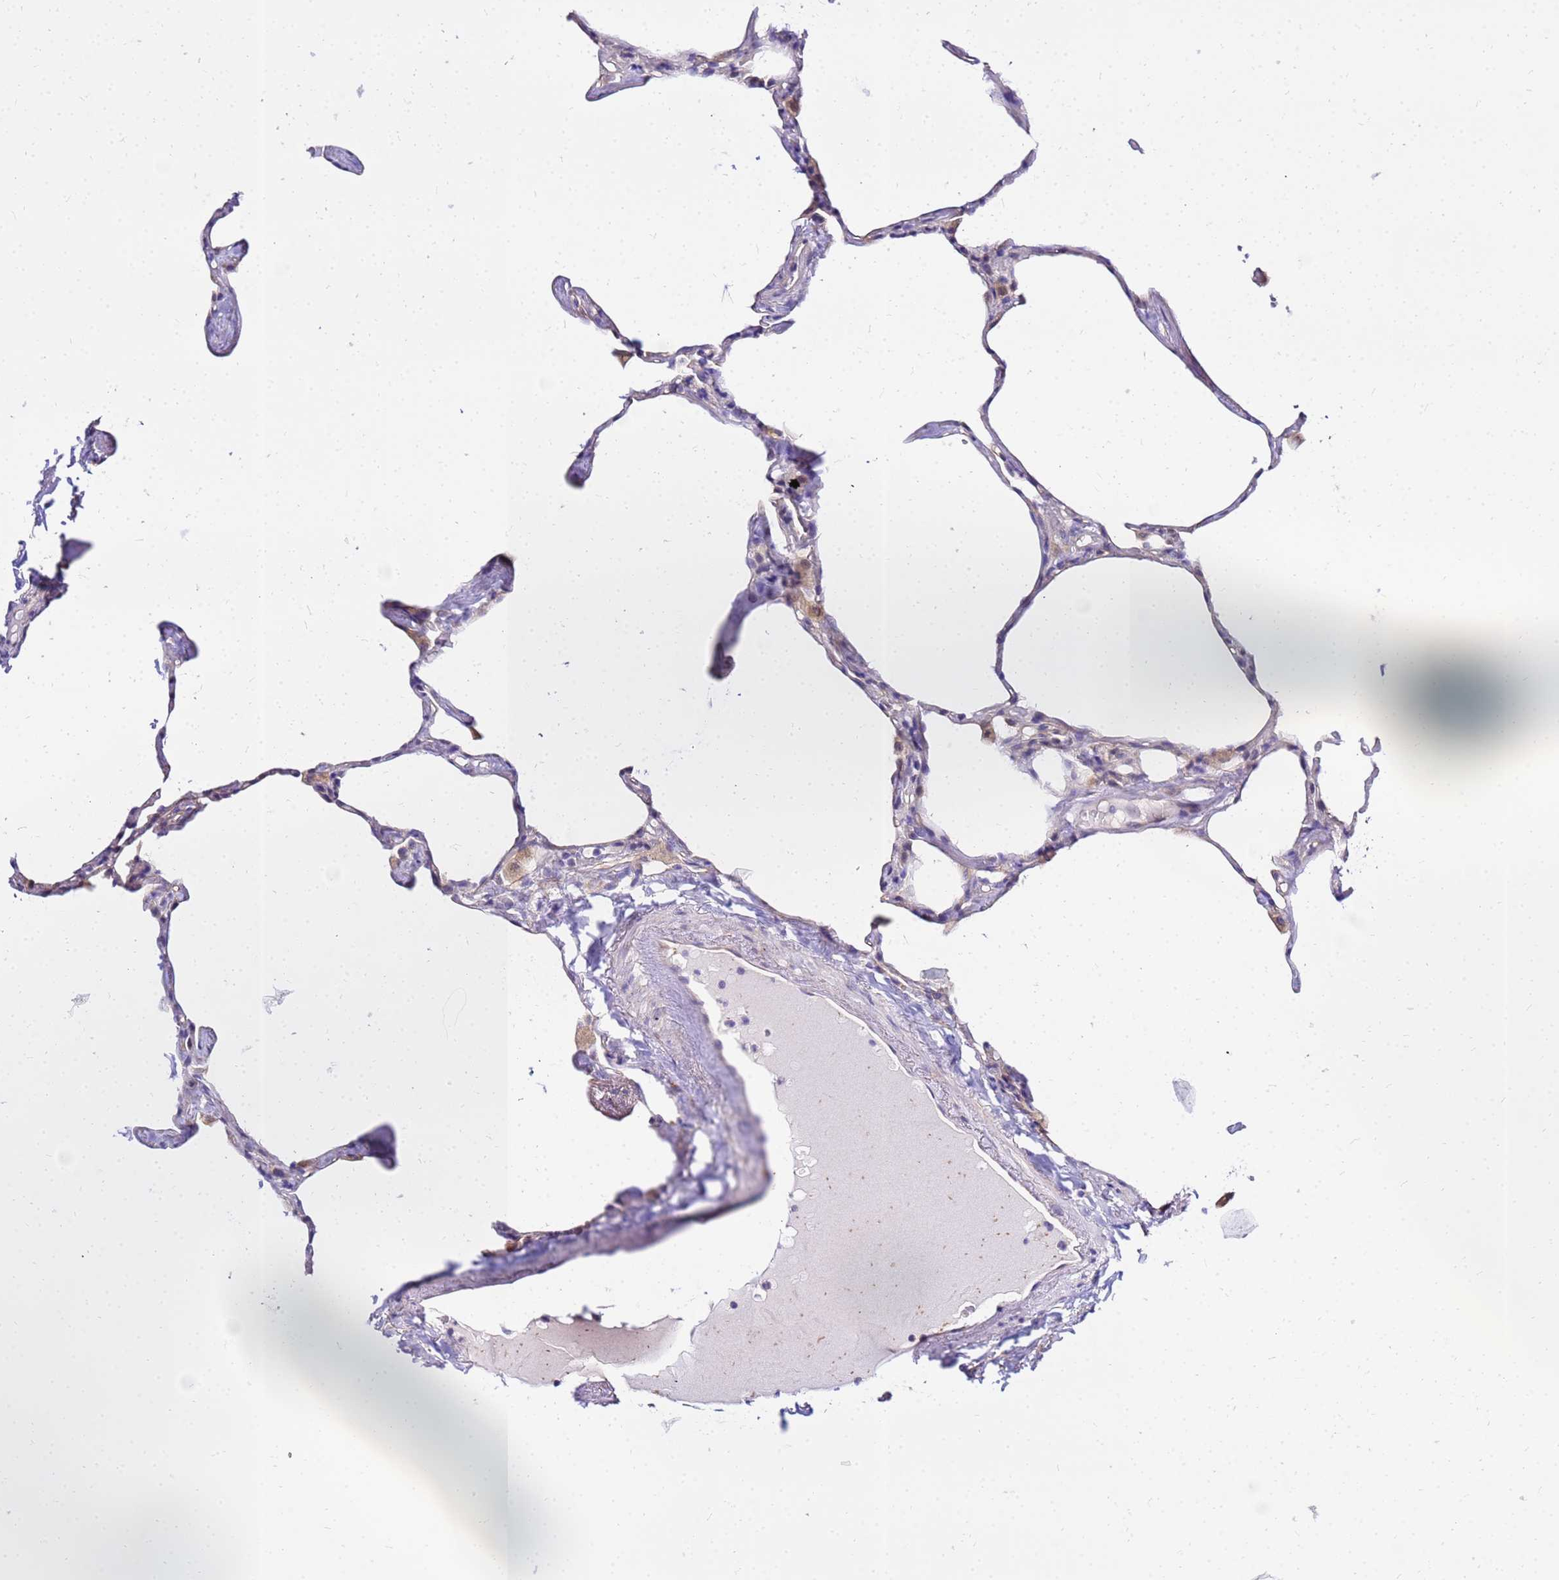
{"staining": {"intensity": "negative", "quantity": "none", "location": "none"}, "tissue": "lung", "cell_type": "Alveolar cells", "image_type": "normal", "snomed": [{"axis": "morphology", "description": "Normal tissue, NOS"}, {"axis": "topography", "description": "Lung"}], "caption": "The immunohistochemistry micrograph has no significant expression in alveolar cells of lung.", "gene": "HERC5", "patient": {"sex": "male", "age": 65}}